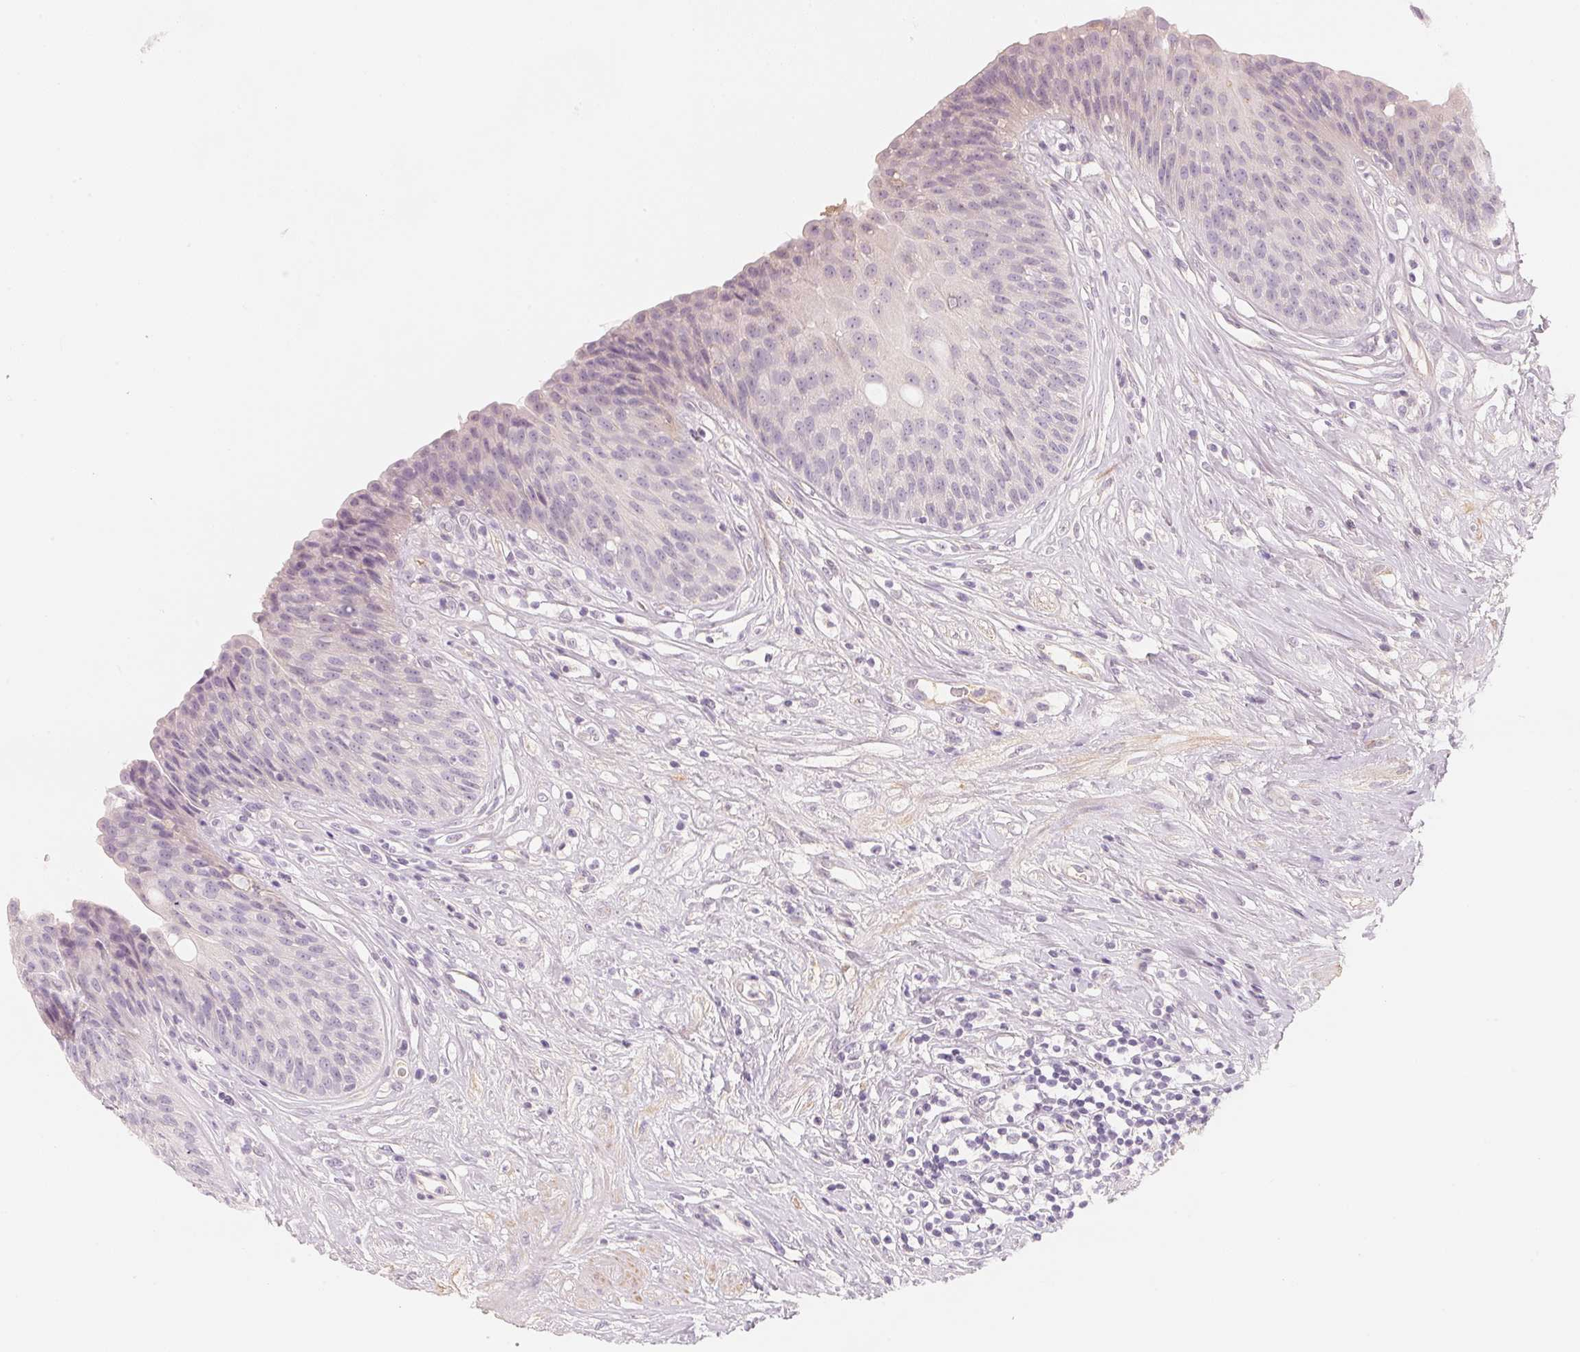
{"staining": {"intensity": "negative", "quantity": "none", "location": "none"}, "tissue": "urinary bladder", "cell_type": "Urothelial cells", "image_type": "normal", "snomed": [{"axis": "morphology", "description": "Normal tissue, NOS"}, {"axis": "topography", "description": "Urinary bladder"}], "caption": "Immunohistochemistry histopathology image of unremarkable urinary bladder: human urinary bladder stained with DAB displays no significant protein staining in urothelial cells. Nuclei are stained in blue.", "gene": "CFHR2", "patient": {"sex": "female", "age": 56}}